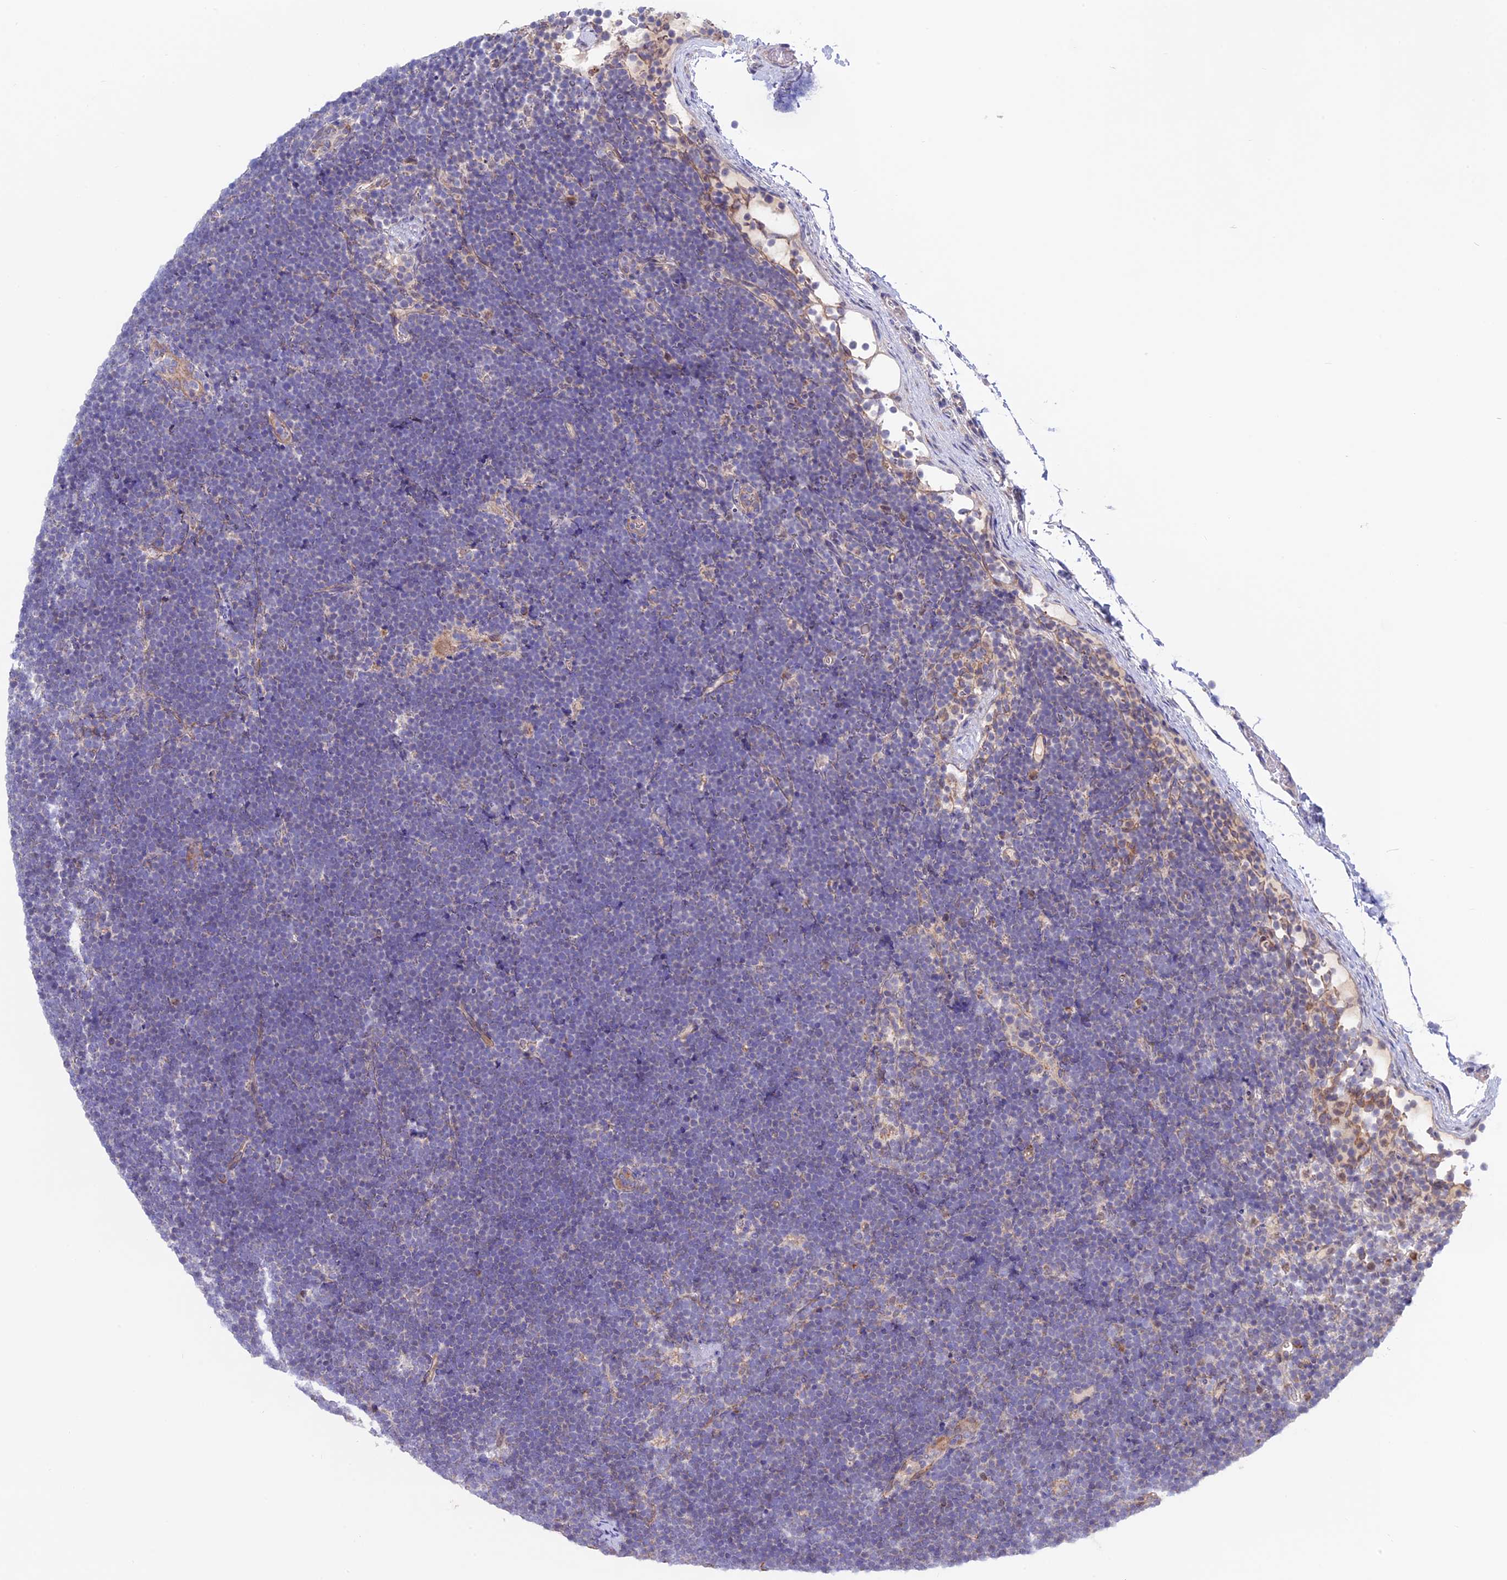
{"staining": {"intensity": "negative", "quantity": "none", "location": "none"}, "tissue": "lymphoma", "cell_type": "Tumor cells", "image_type": "cancer", "snomed": [{"axis": "morphology", "description": "Malignant lymphoma, non-Hodgkin's type, High grade"}, {"axis": "topography", "description": "Lymph node"}], "caption": "Lymphoma was stained to show a protein in brown. There is no significant positivity in tumor cells.", "gene": "ETFDH", "patient": {"sex": "male", "age": 13}}